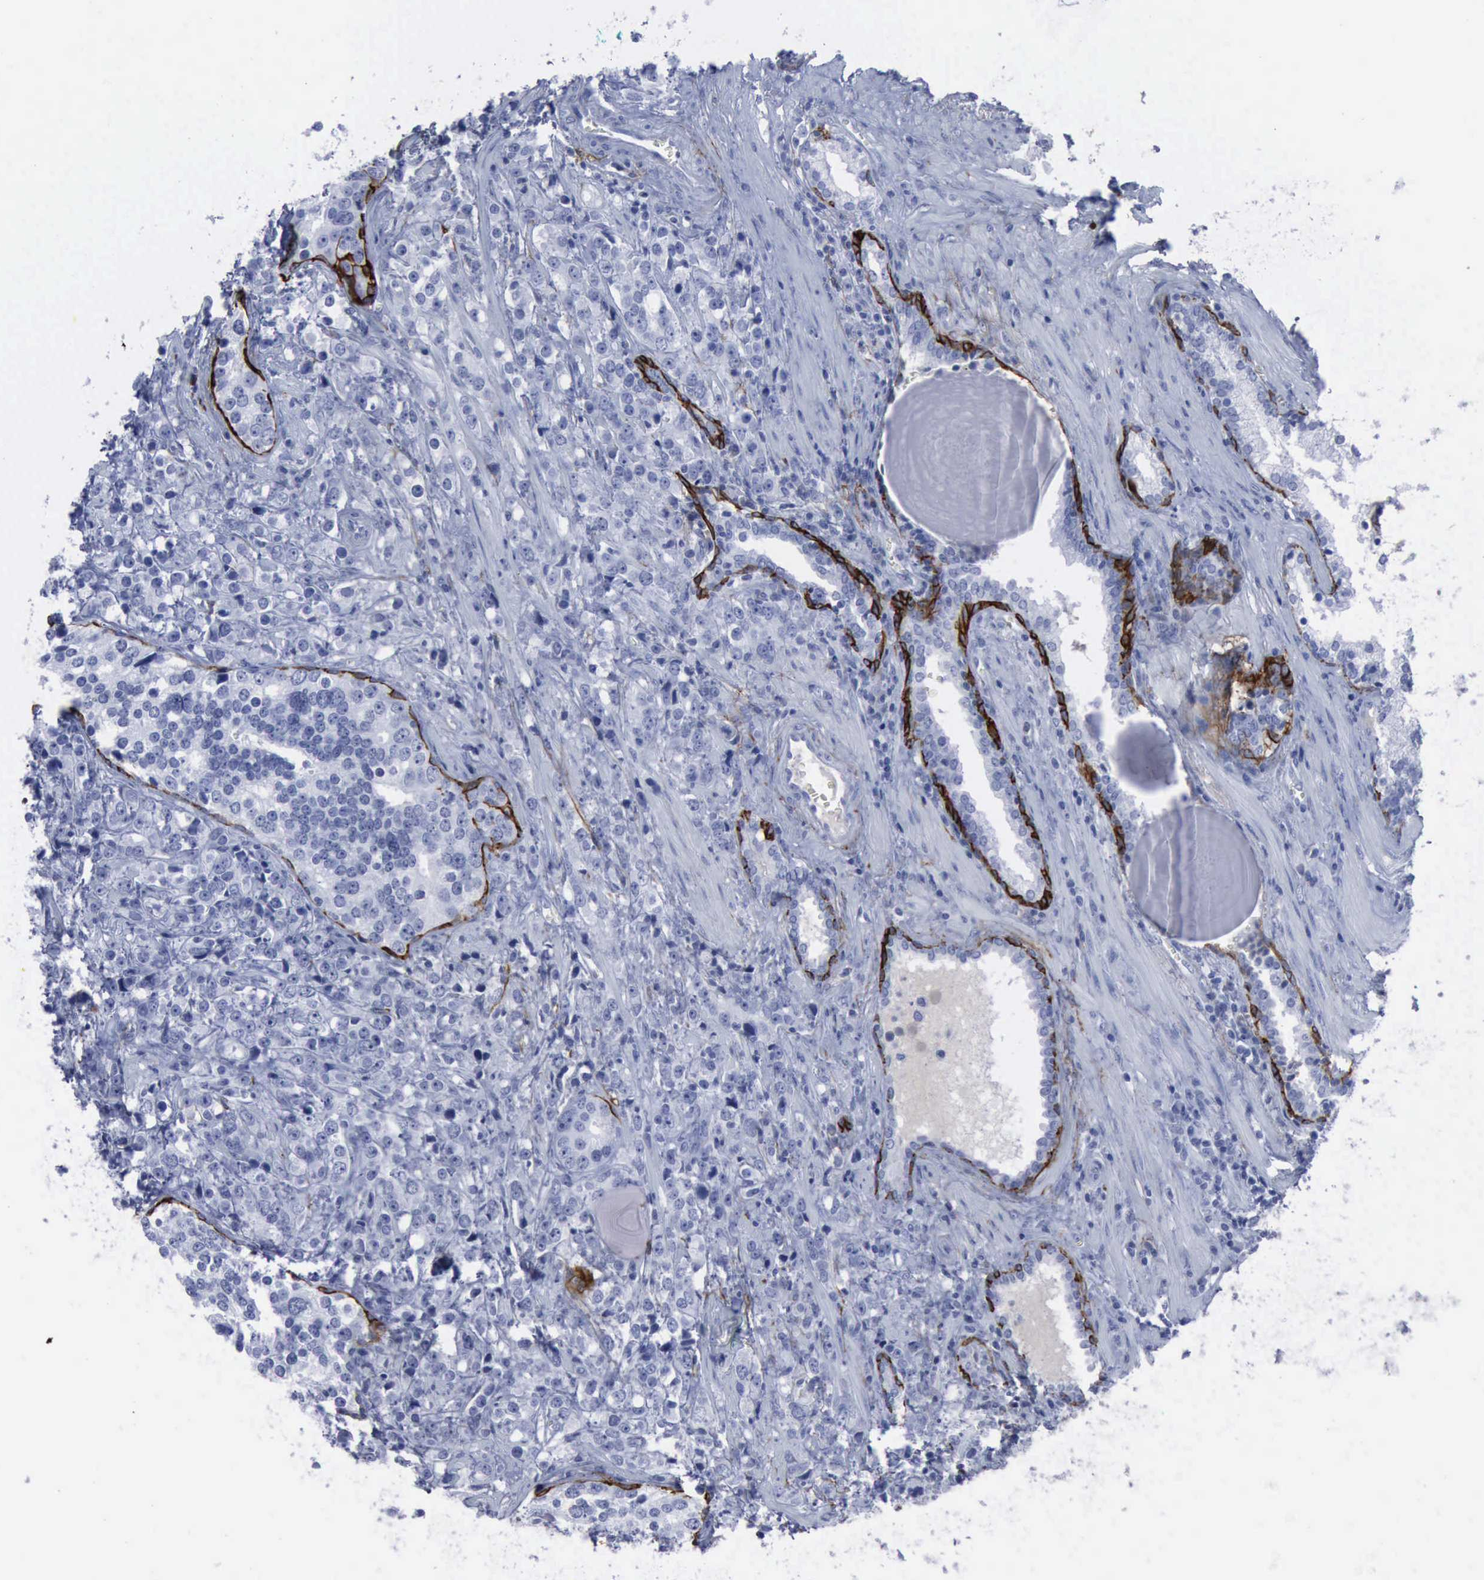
{"staining": {"intensity": "negative", "quantity": "none", "location": "none"}, "tissue": "prostate cancer", "cell_type": "Tumor cells", "image_type": "cancer", "snomed": [{"axis": "morphology", "description": "Adenocarcinoma, High grade"}, {"axis": "topography", "description": "Prostate"}], "caption": "This is an IHC micrograph of human adenocarcinoma (high-grade) (prostate). There is no expression in tumor cells.", "gene": "NGFR", "patient": {"sex": "male", "age": 71}}